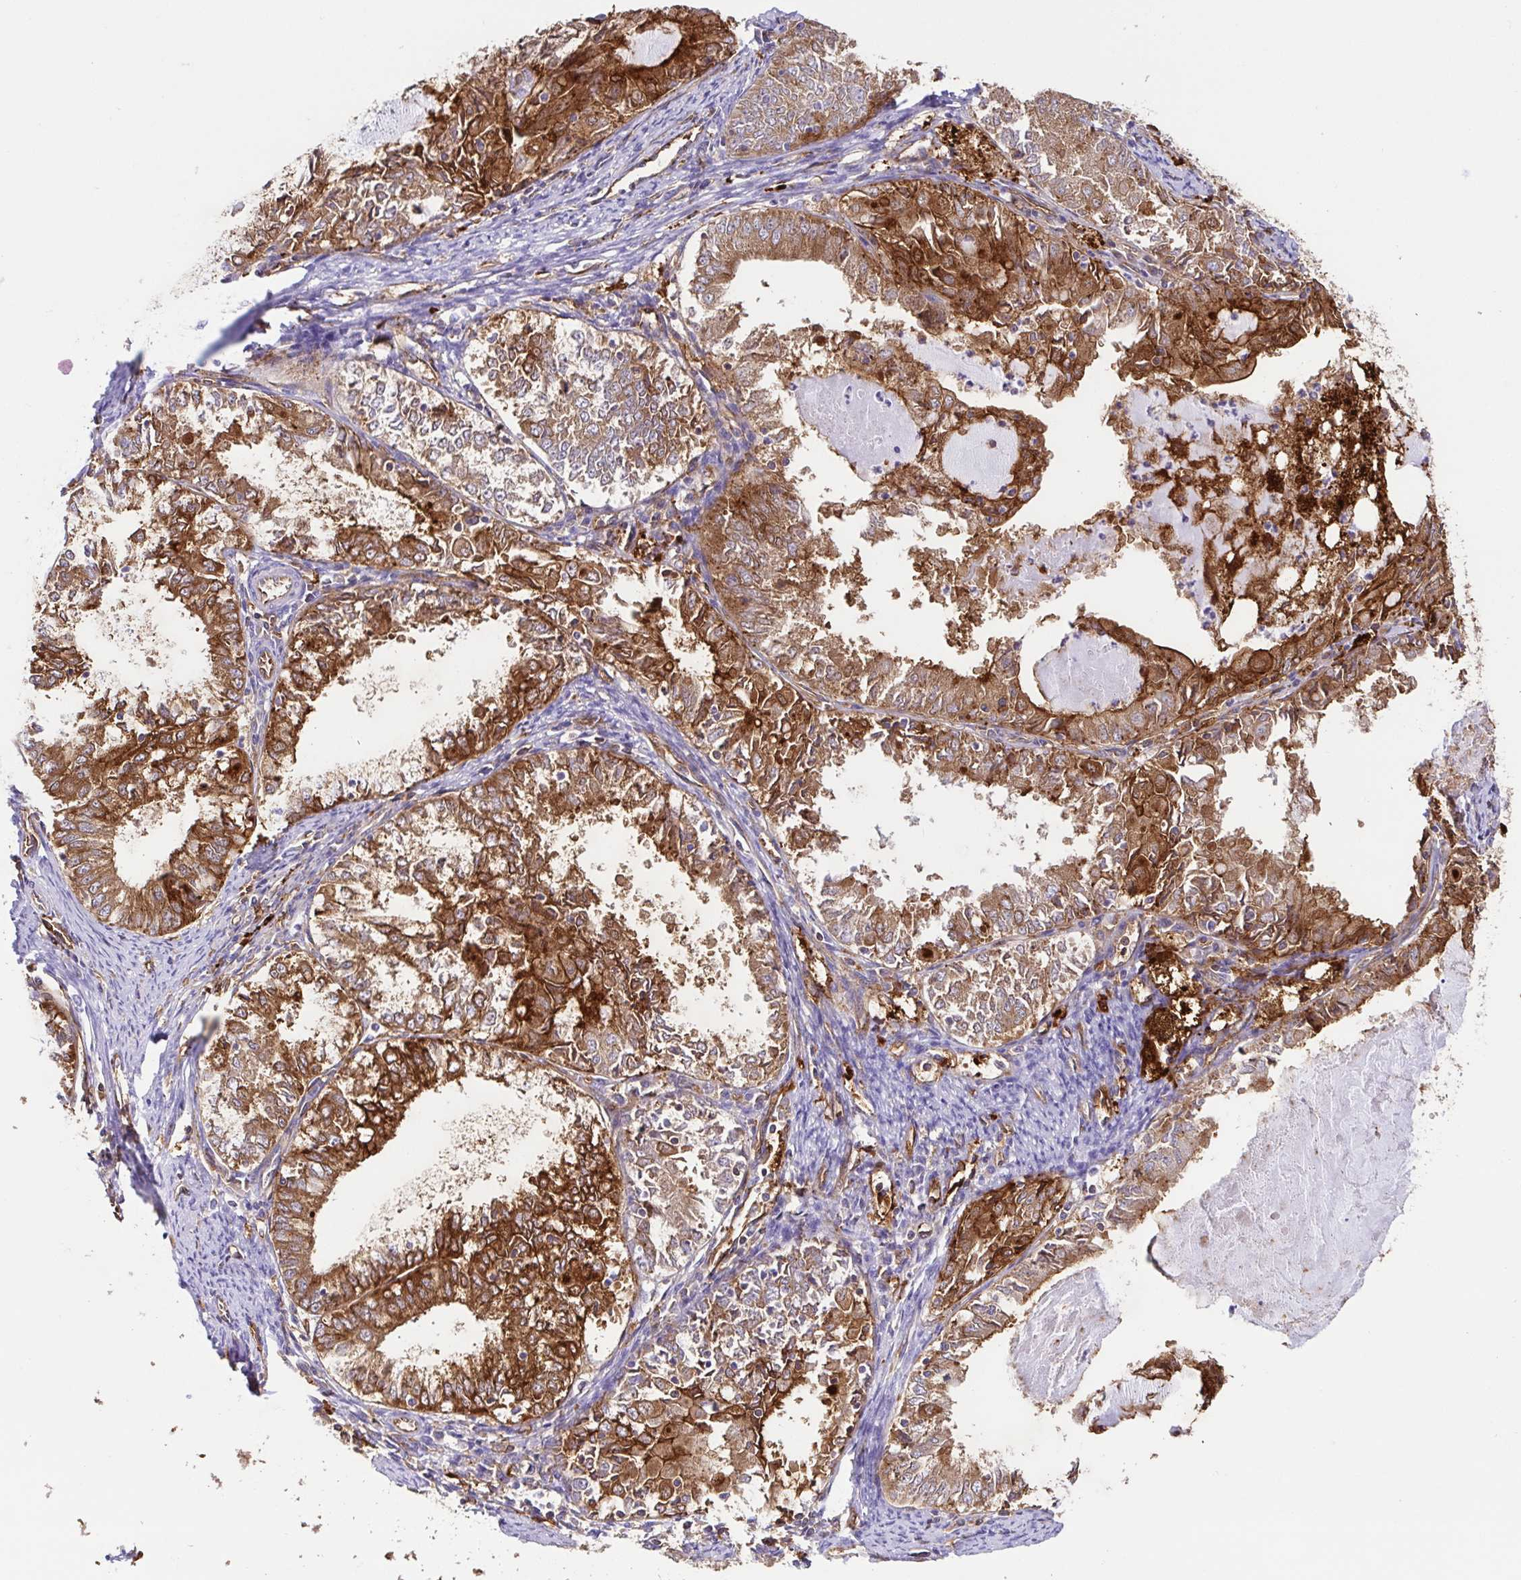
{"staining": {"intensity": "strong", "quantity": ">75%", "location": "cytoplasmic/membranous"}, "tissue": "endometrial cancer", "cell_type": "Tumor cells", "image_type": "cancer", "snomed": [{"axis": "morphology", "description": "Adenocarcinoma, NOS"}, {"axis": "topography", "description": "Endometrium"}], "caption": "About >75% of tumor cells in human adenocarcinoma (endometrial) display strong cytoplasmic/membranous protein staining as visualized by brown immunohistochemical staining.", "gene": "ANXA2", "patient": {"sex": "female", "age": 57}}